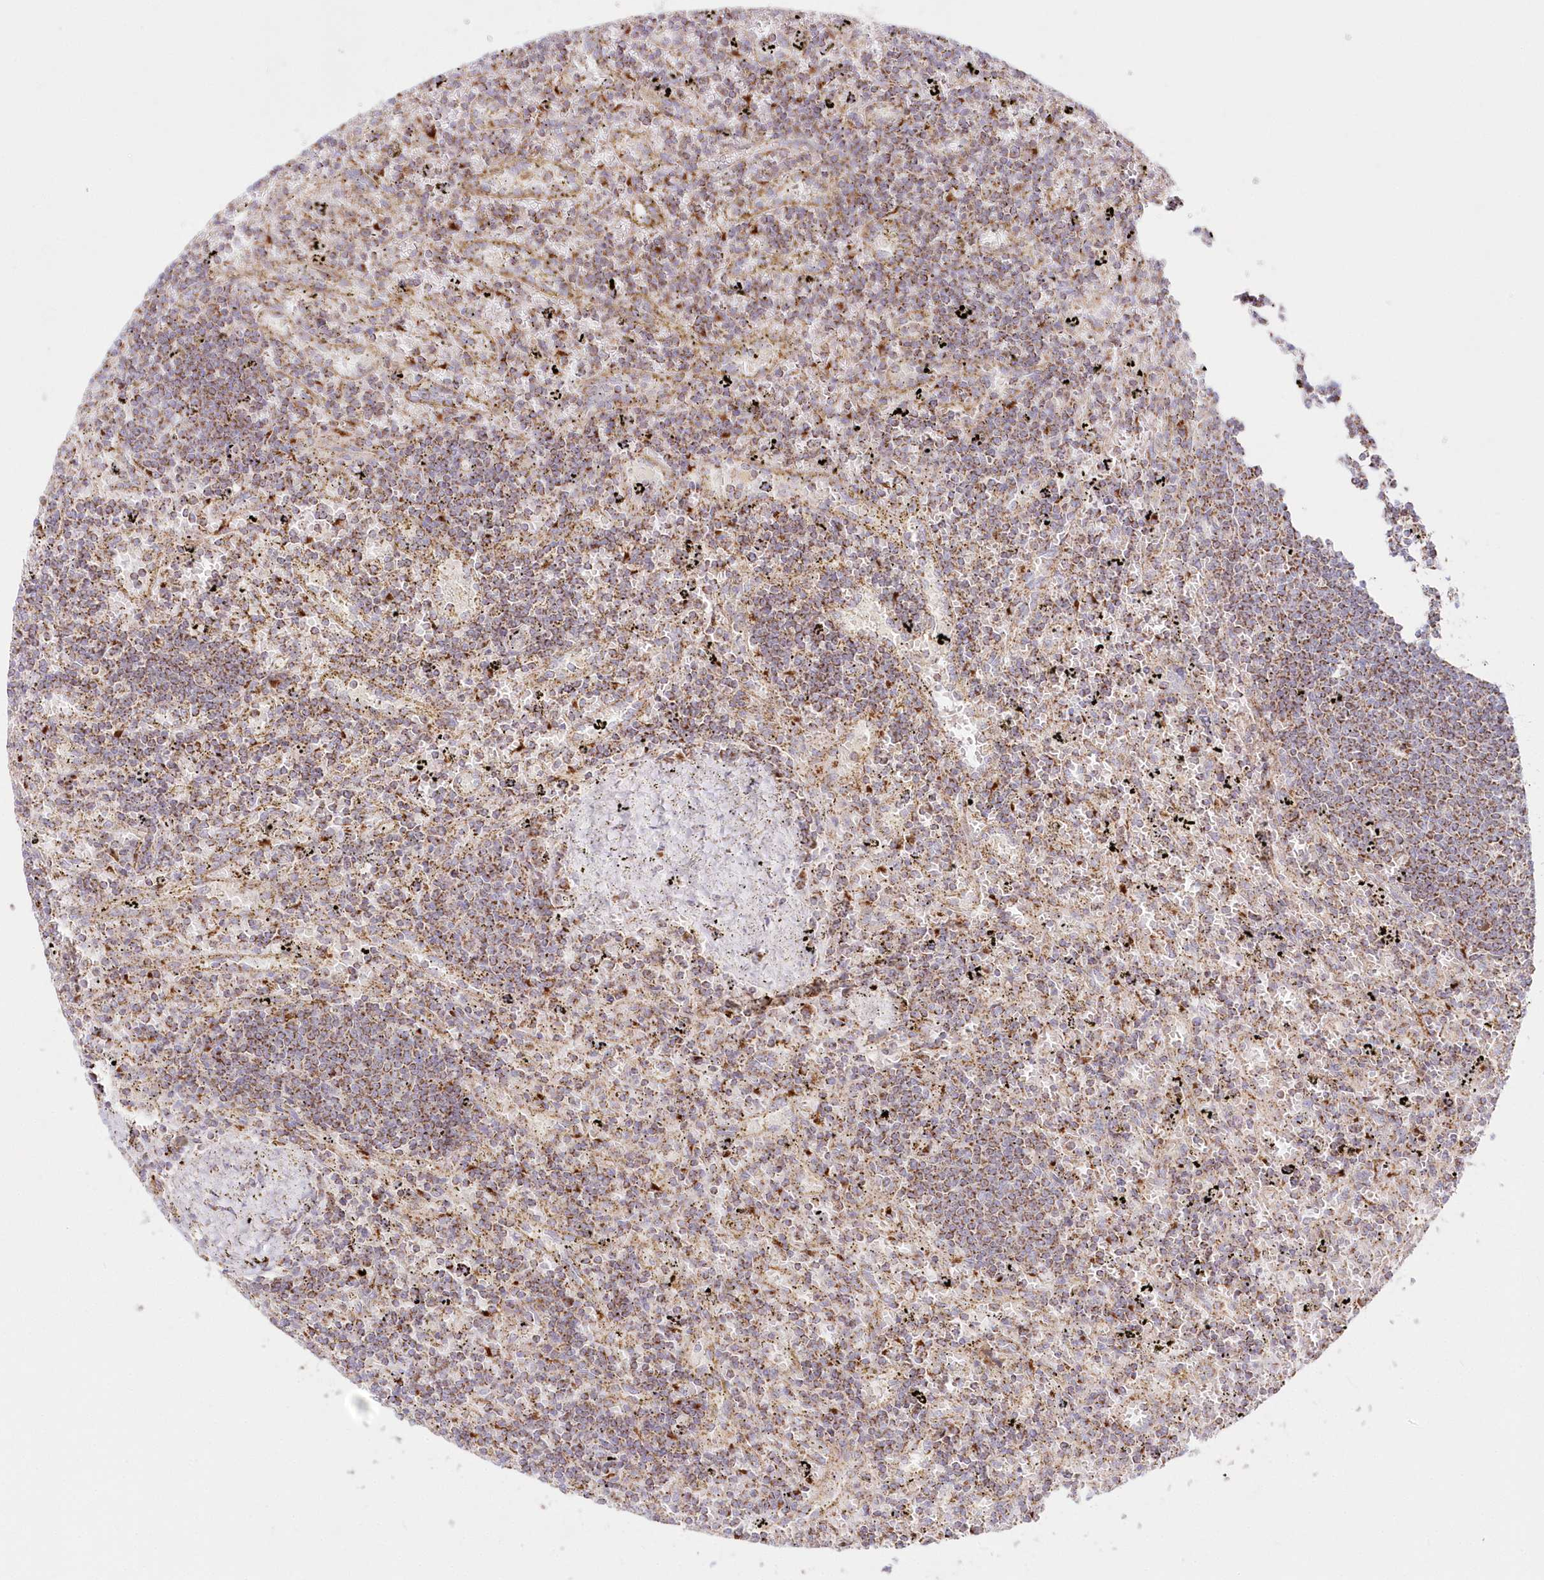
{"staining": {"intensity": "moderate", "quantity": "25%-75%", "location": "cytoplasmic/membranous"}, "tissue": "lymphoma", "cell_type": "Tumor cells", "image_type": "cancer", "snomed": [{"axis": "morphology", "description": "Malignant lymphoma, non-Hodgkin's type, Low grade"}, {"axis": "topography", "description": "Spleen"}], "caption": "DAB immunohistochemical staining of lymphoma displays moderate cytoplasmic/membranous protein positivity in about 25%-75% of tumor cells.", "gene": "DNA2", "patient": {"sex": "male", "age": 76}}